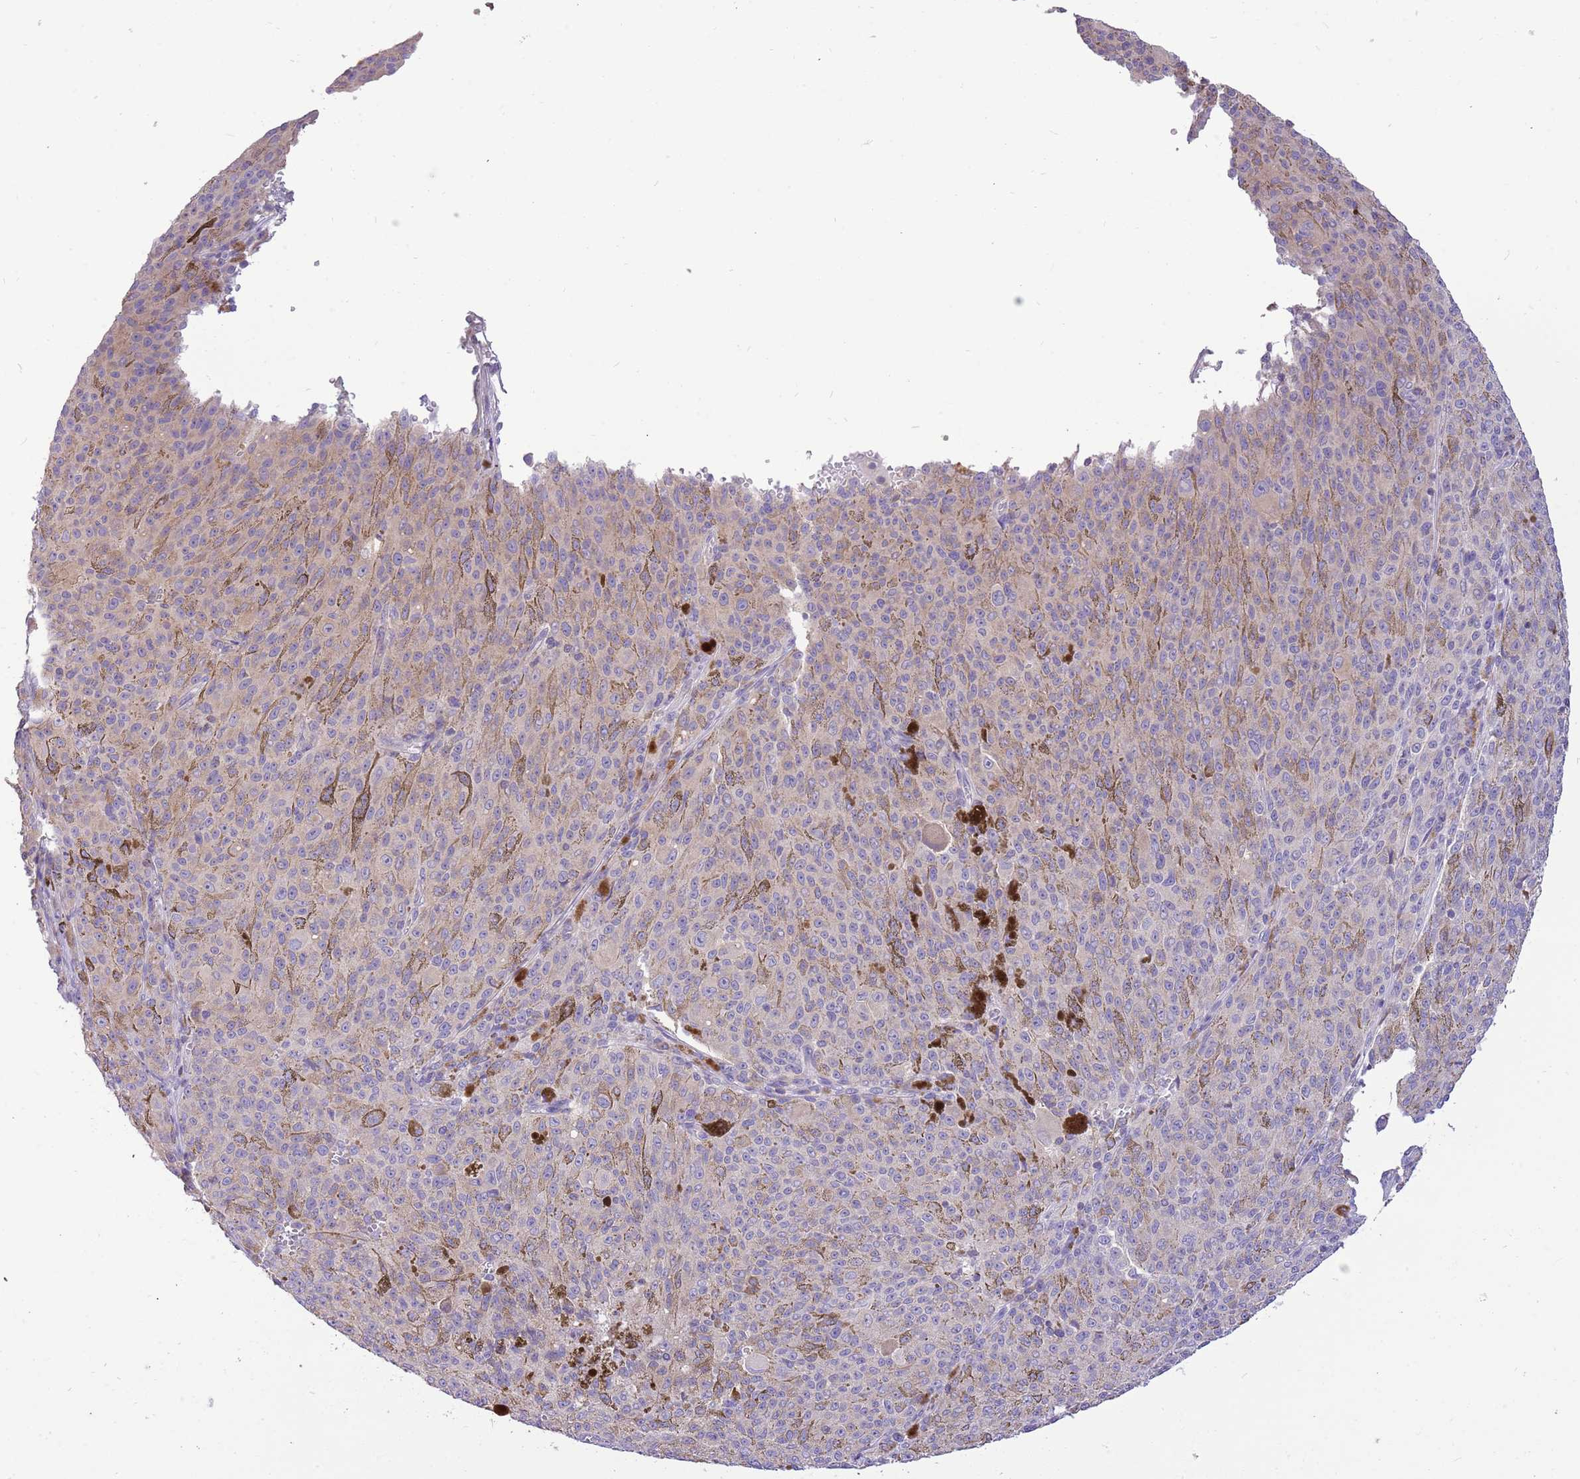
{"staining": {"intensity": "weak", "quantity": "<25%", "location": "cytoplasmic/membranous"}, "tissue": "melanoma", "cell_type": "Tumor cells", "image_type": "cancer", "snomed": [{"axis": "morphology", "description": "Malignant melanoma, NOS"}, {"axis": "topography", "description": "Skin"}], "caption": "Immunohistochemistry image of malignant melanoma stained for a protein (brown), which exhibits no staining in tumor cells.", "gene": "GLCE", "patient": {"sex": "female", "age": 52}}